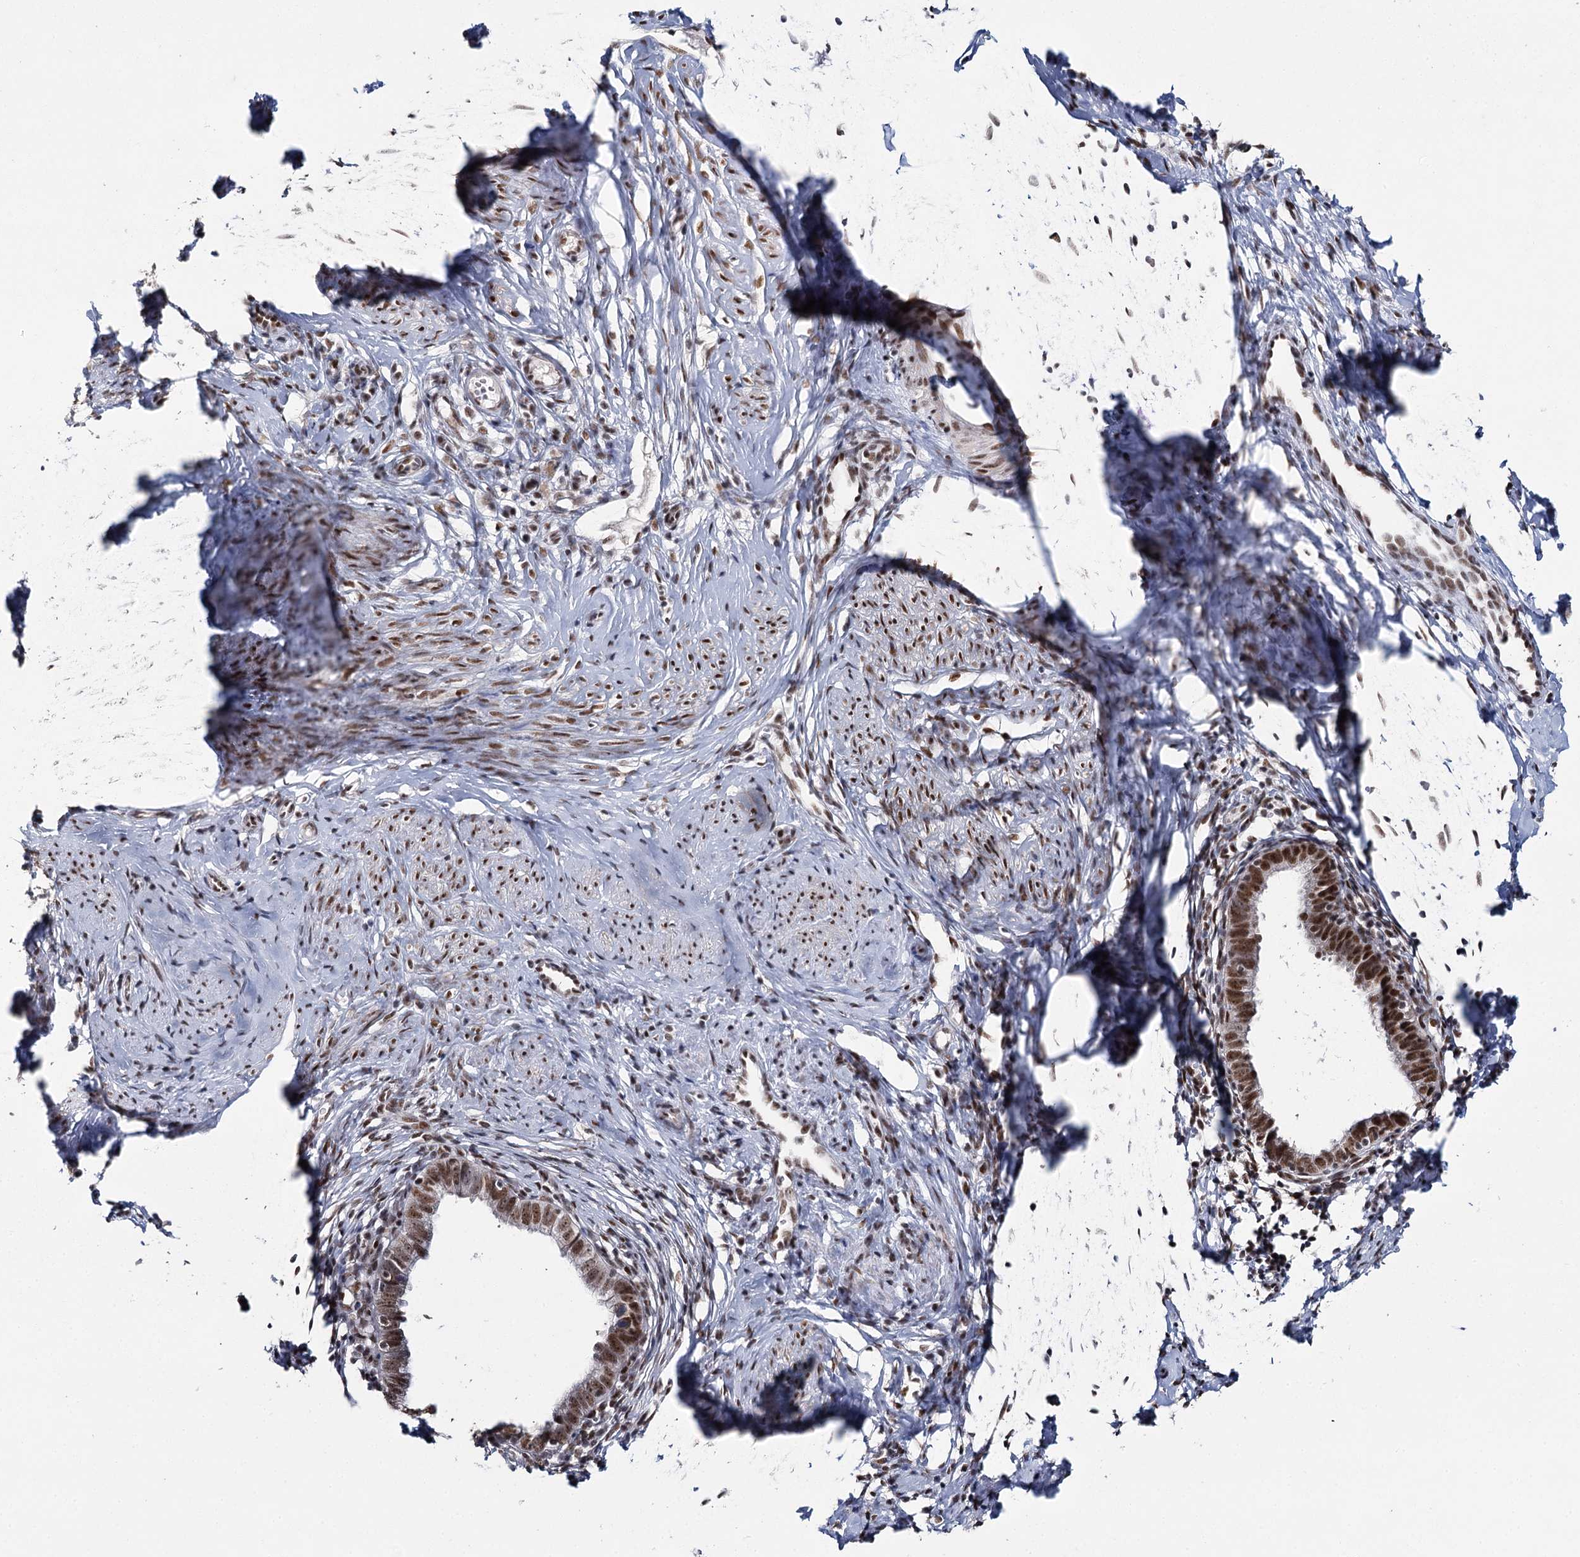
{"staining": {"intensity": "strong", "quantity": ">75%", "location": "nuclear"}, "tissue": "cervical cancer", "cell_type": "Tumor cells", "image_type": "cancer", "snomed": [{"axis": "morphology", "description": "Adenocarcinoma, NOS"}, {"axis": "topography", "description": "Cervix"}], "caption": "Brown immunohistochemical staining in human cervical cancer shows strong nuclear staining in approximately >75% of tumor cells.", "gene": "SCAF8", "patient": {"sex": "female", "age": 36}}